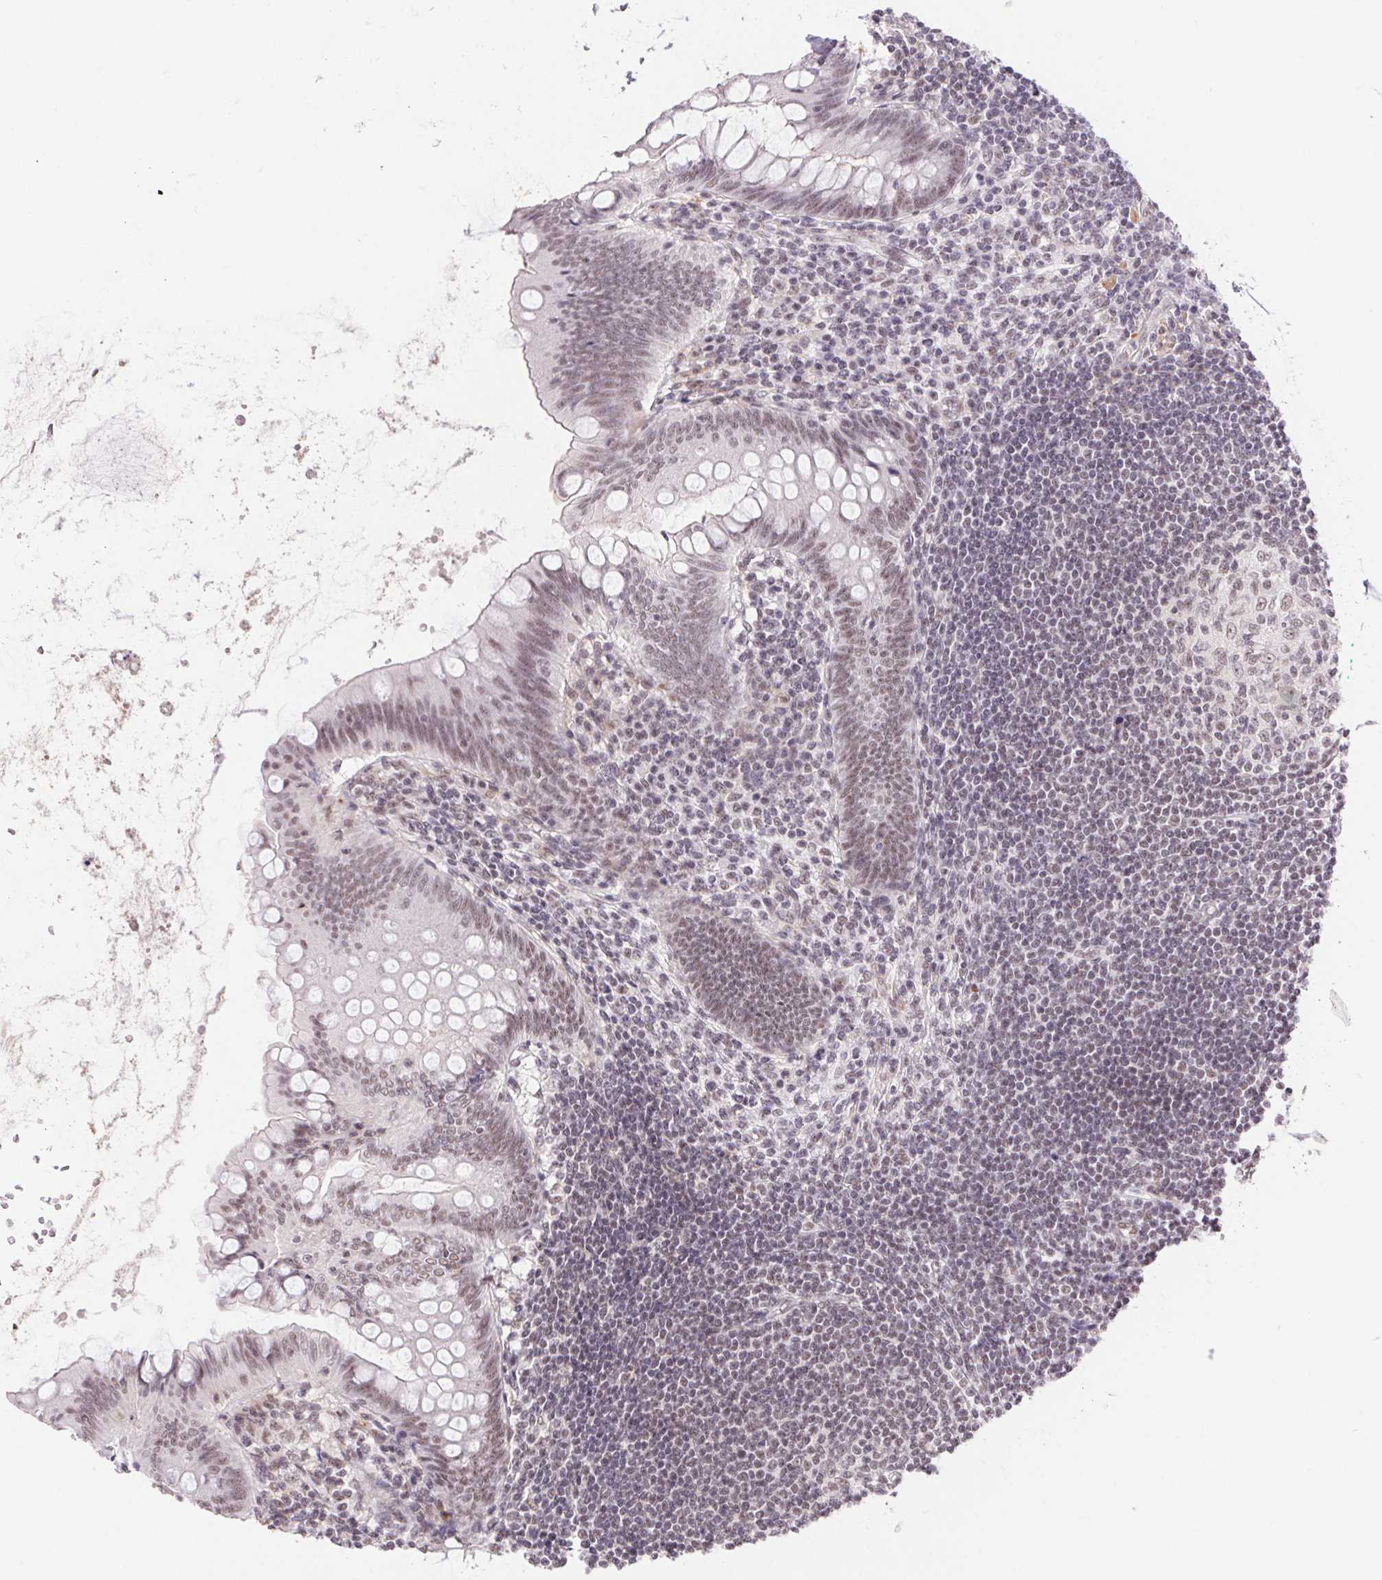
{"staining": {"intensity": "moderate", "quantity": "25%-75%", "location": "nuclear"}, "tissue": "appendix", "cell_type": "Glandular cells", "image_type": "normal", "snomed": [{"axis": "morphology", "description": "Normal tissue, NOS"}, {"axis": "topography", "description": "Appendix"}], "caption": "An image of appendix stained for a protein reveals moderate nuclear brown staining in glandular cells.", "gene": "DDX17", "patient": {"sex": "female", "age": 57}}